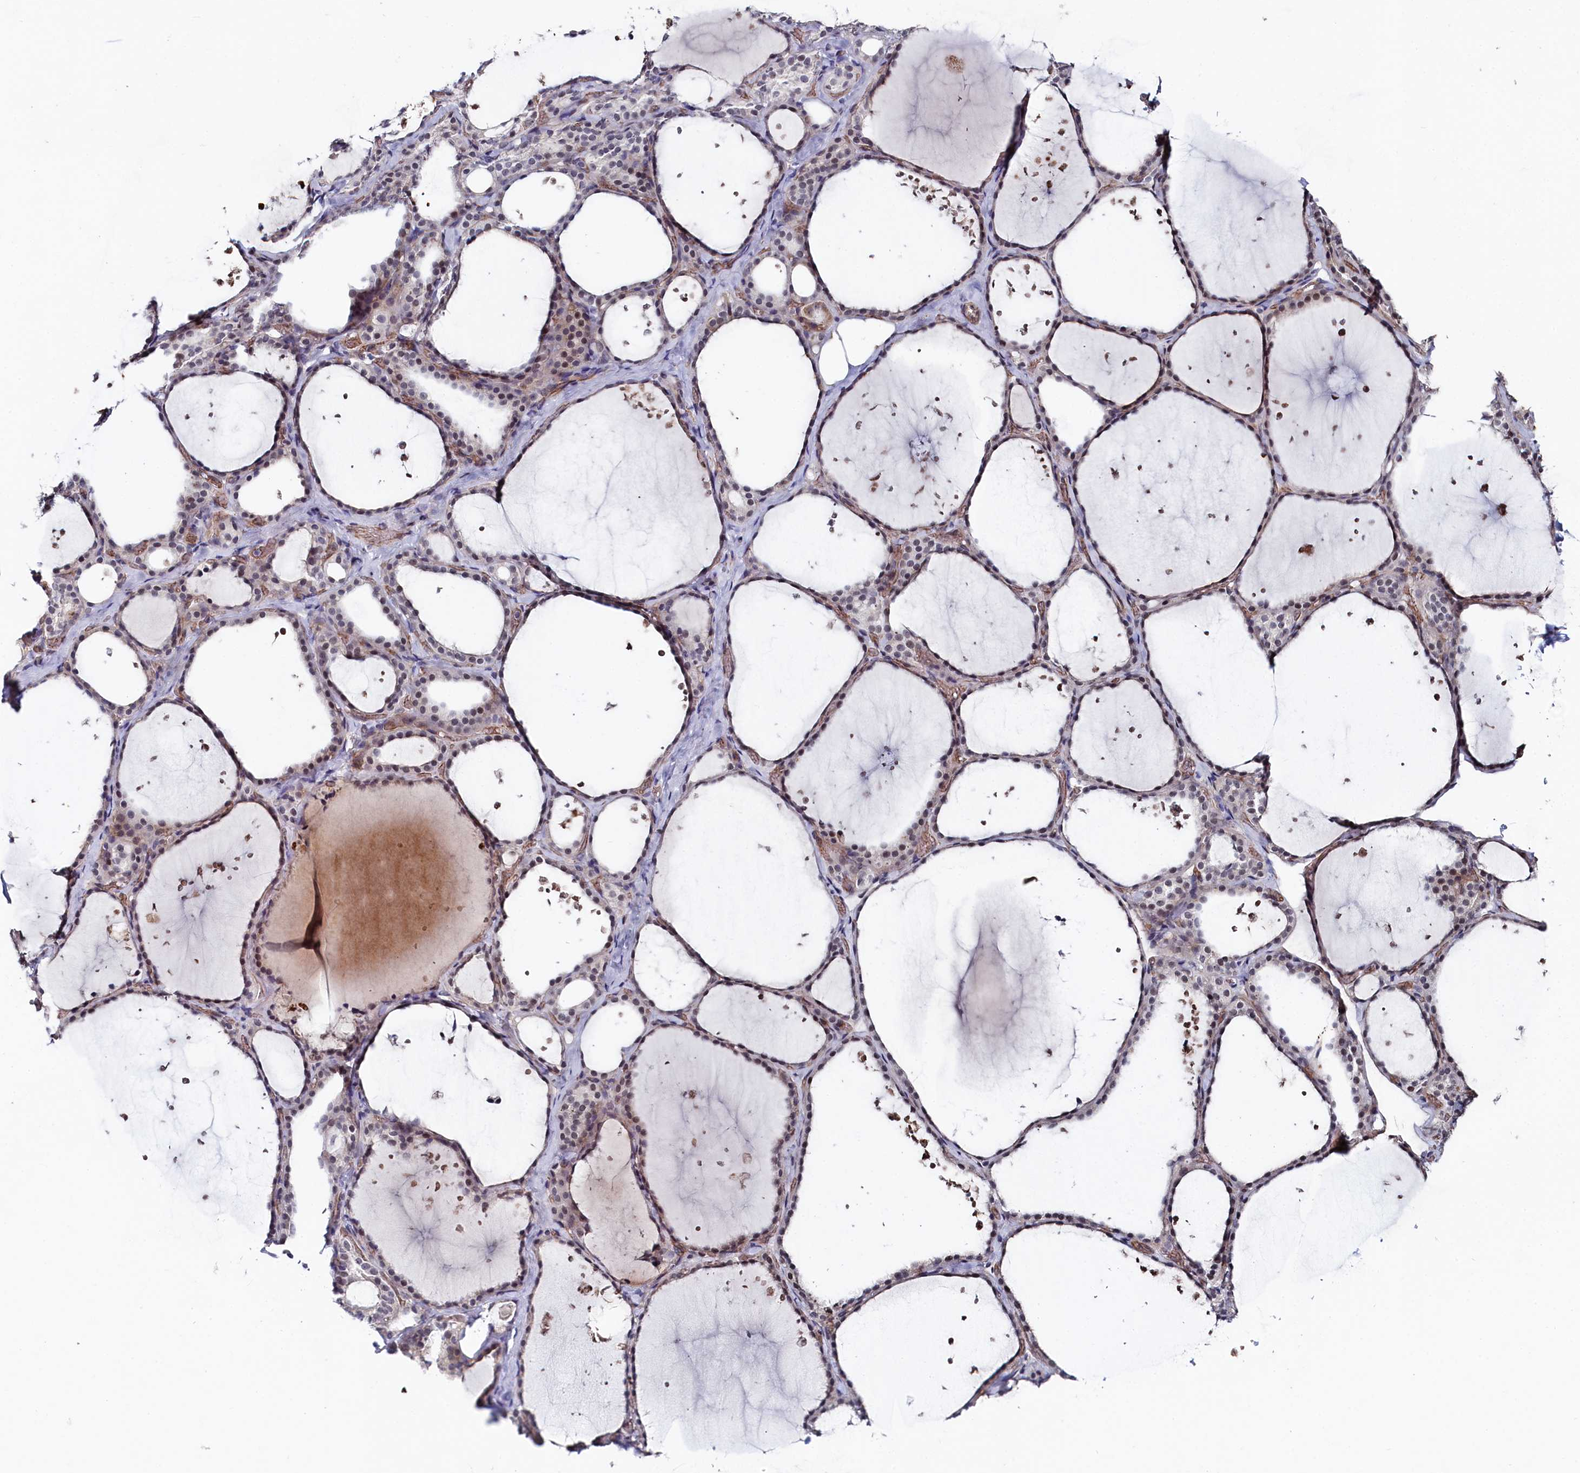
{"staining": {"intensity": "weak", "quantity": "25%-75%", "location": "nuclear"}, "tissue": "thyroid gland", "cell_type": "Glandular cells", "image_type": "normal", "snomed": [{"axis": "morphology", "description": "Normal tissue, NOS"}, {"axis": "topography", "description": "Thyroid gland"}], "caption": "Human thyroid gland stained with a protein marker reveals weak staining in glandular cells.", "gene": "TIGD4", "patient": {"sex": "female", "age": 44}}